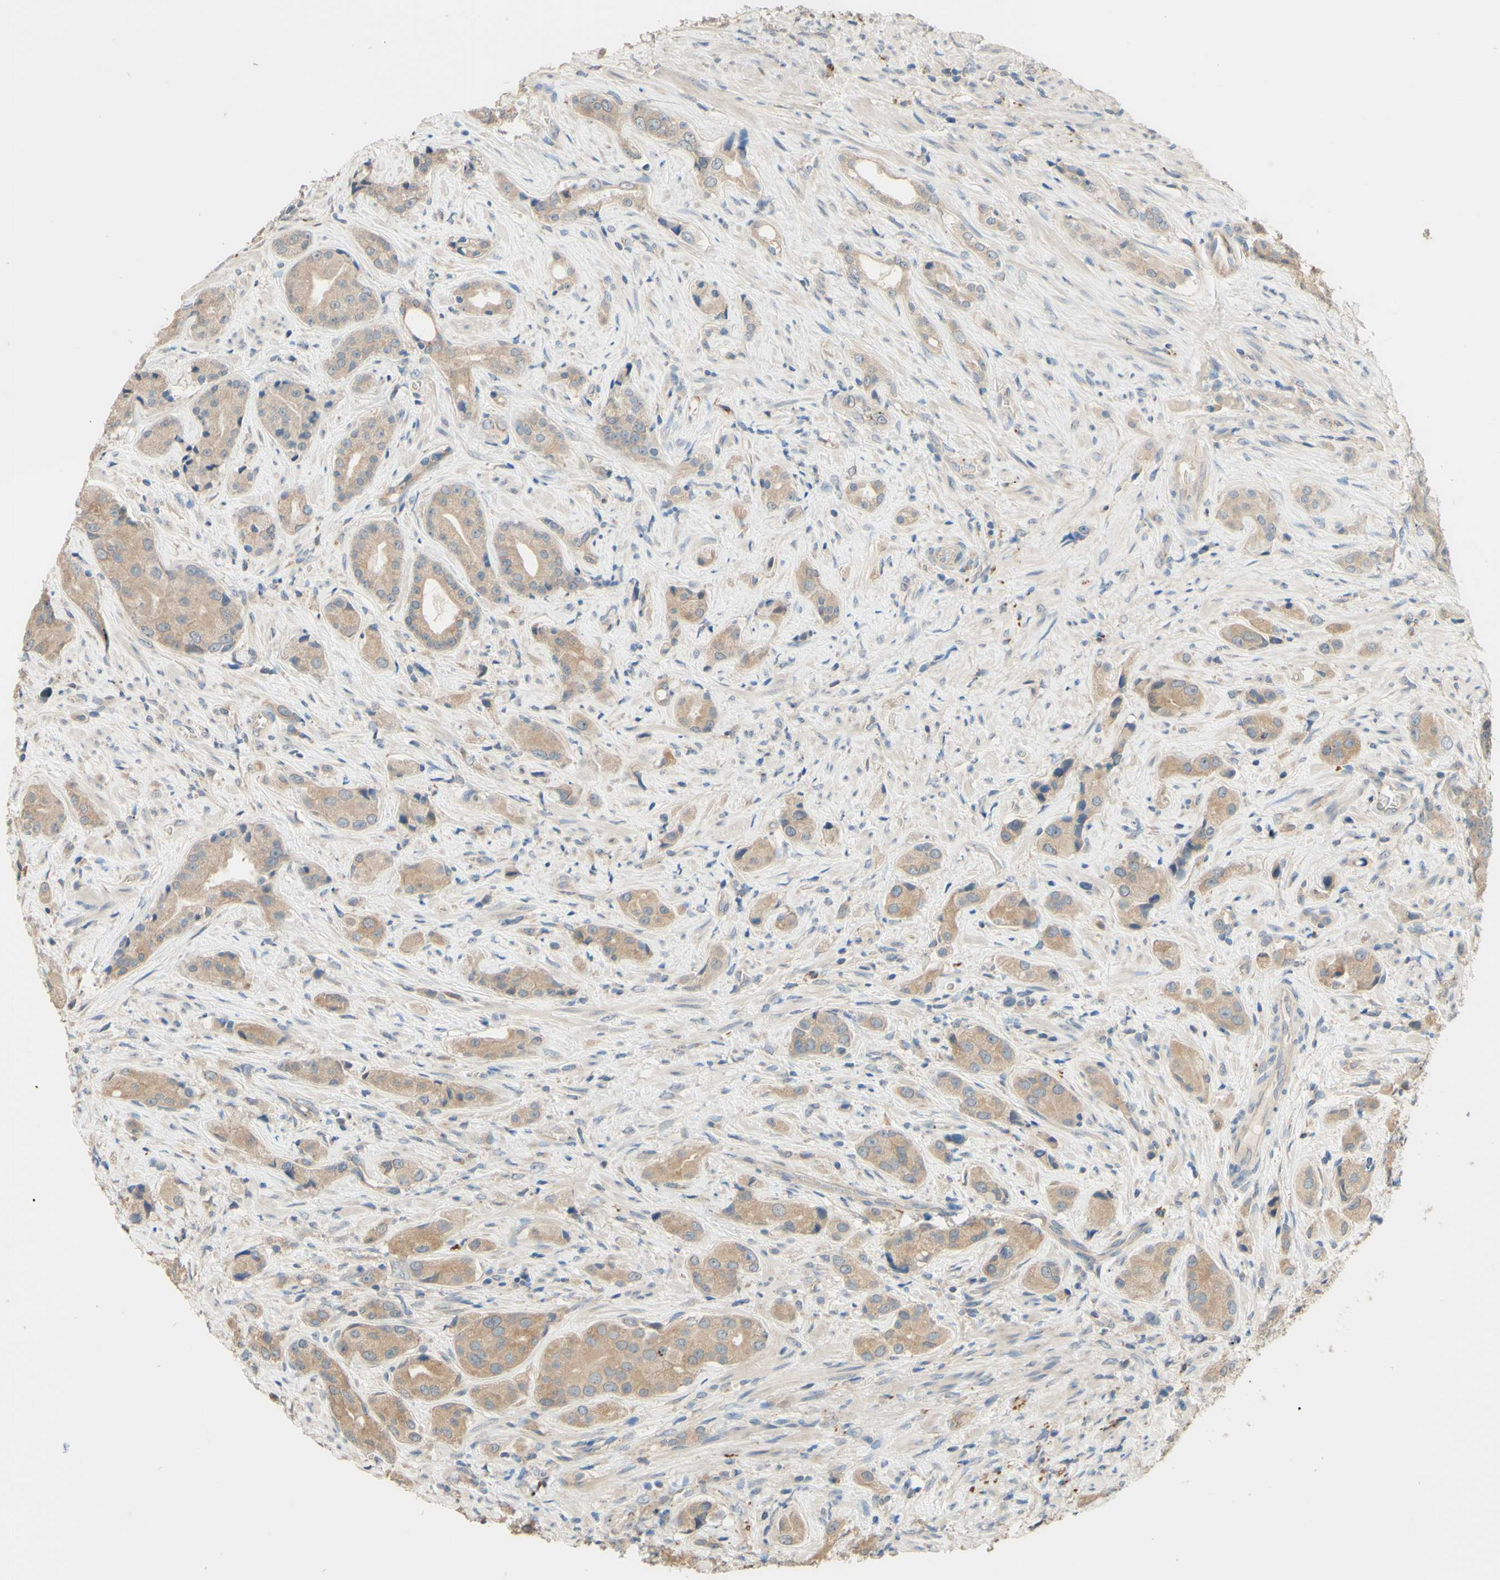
{"staining": {"intensity": "weak", "quantity": ">75%", "location": "cytoplasmic/membranous"}, "tissue": "prostate cancer", "cell_type": "Tumor cells", "image_type": "cancer", "snomed": [{"axis": "morphology", "description": "Adenocarcinoma, High grade"}, {"axis": "topography", "description": "Prostate"}], "caption": "A low amount of weak cytoplasmic/membranous expression is identified in approximately >75% of tumor cells in prostate adenocarcinoma (high-grade) tissue. The staining was performed using DAB (3,3'-diaminobenzidine) to visualize the protein expression in brown, while the nuclei were stained in blue with hematoxylin (Magnification: 20x).", "gene": "SMIM19", "patient": {"sex": "male", "age": 71}}